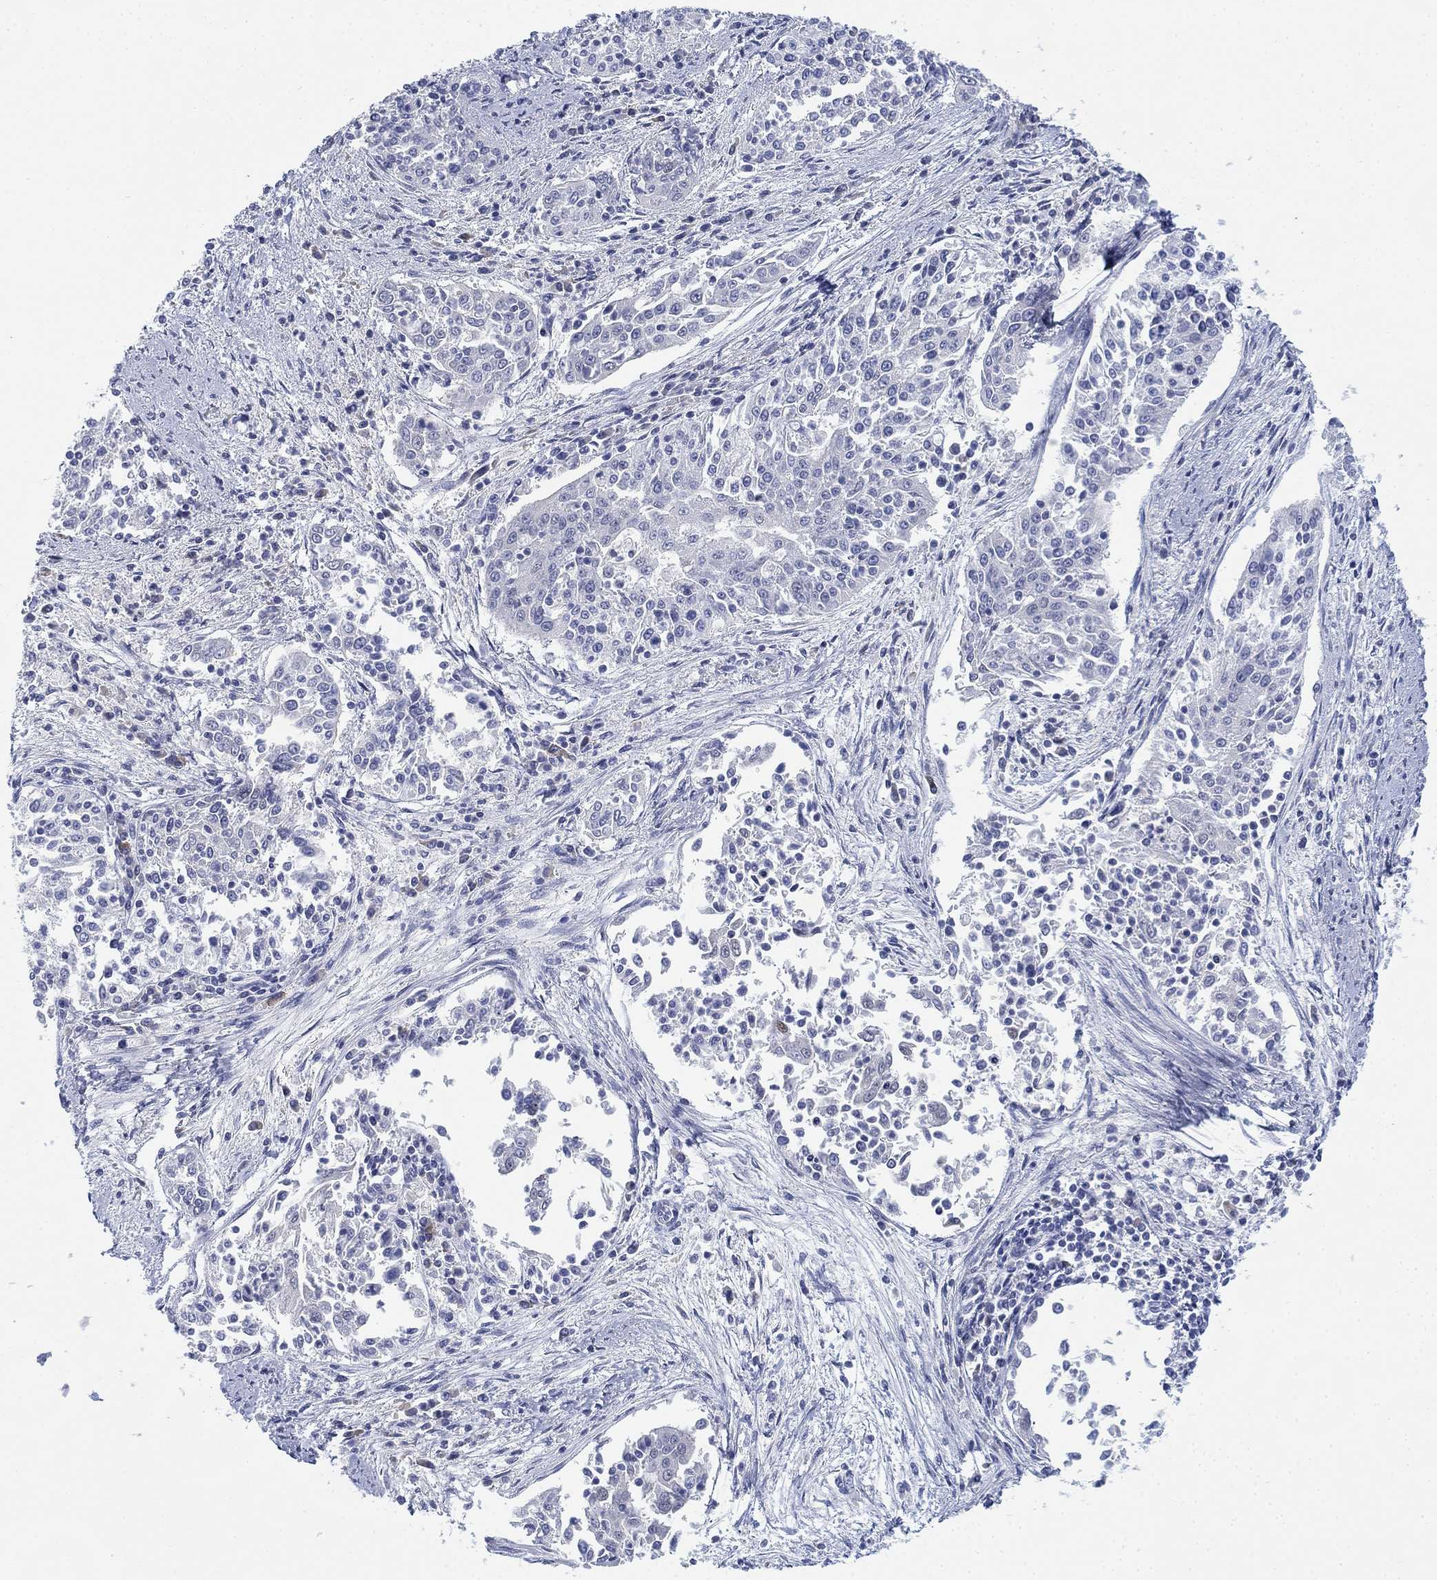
{"staining": {"intensity": "negative", "quantity": "none", "location": "none"}, "tissue": "cervical cancer", "cell_type": "Tumor cells", "image_type": "cancer", "snomed": [{"axis": "morphology", "description": "Squamous cell carcinoma, NOS"}, {"axis": "topography", "description": "Cervix"}], "caption": "A histopathology image of cervical squamous cell carcinoma stained for a protein shows no brown staining in tumor cells. Nuclei are stained in blue.", "gene": "GCNA", "patient": {"sex": "female", "age": 41}}